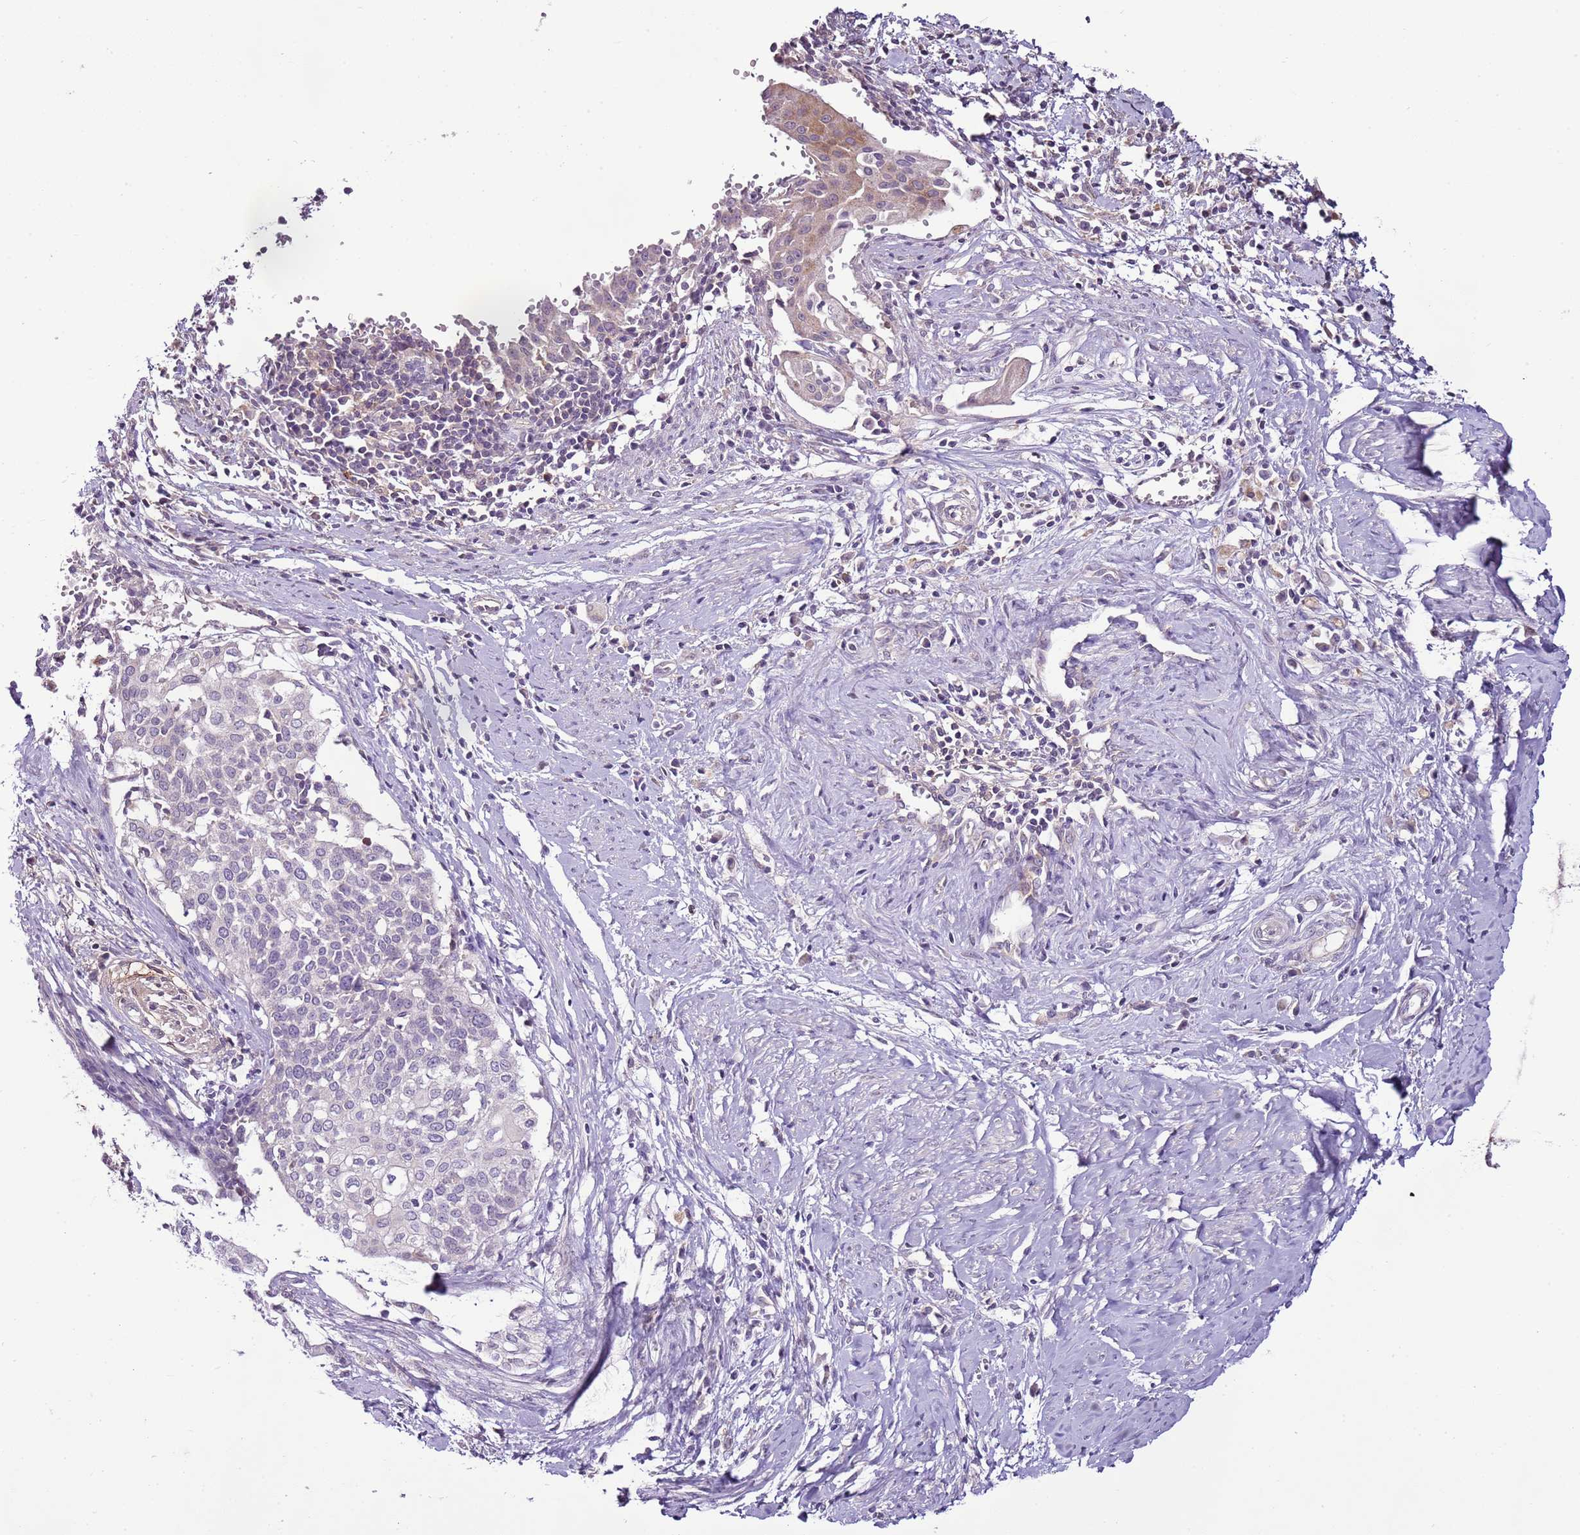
{"staining": {"intensity": "weak", "quantity": "<25%", "location": "cytoplasmic/membranous"}, "tissue": "cervical cancer", "cell_type": "Tumor cells", "image_type": "cancer", "snomed": [{"axis": "morphology", "description": "Squamous cell carcinoma, NOS"}, {"axis": "topography", "description": "Cervix"}], "caption": "There is no significant expression in tumor cells of cervical cancer (squamous cell carcinoma).", "gene": "CMKLR1", "patient": {"sex": "female", "age": 44}}